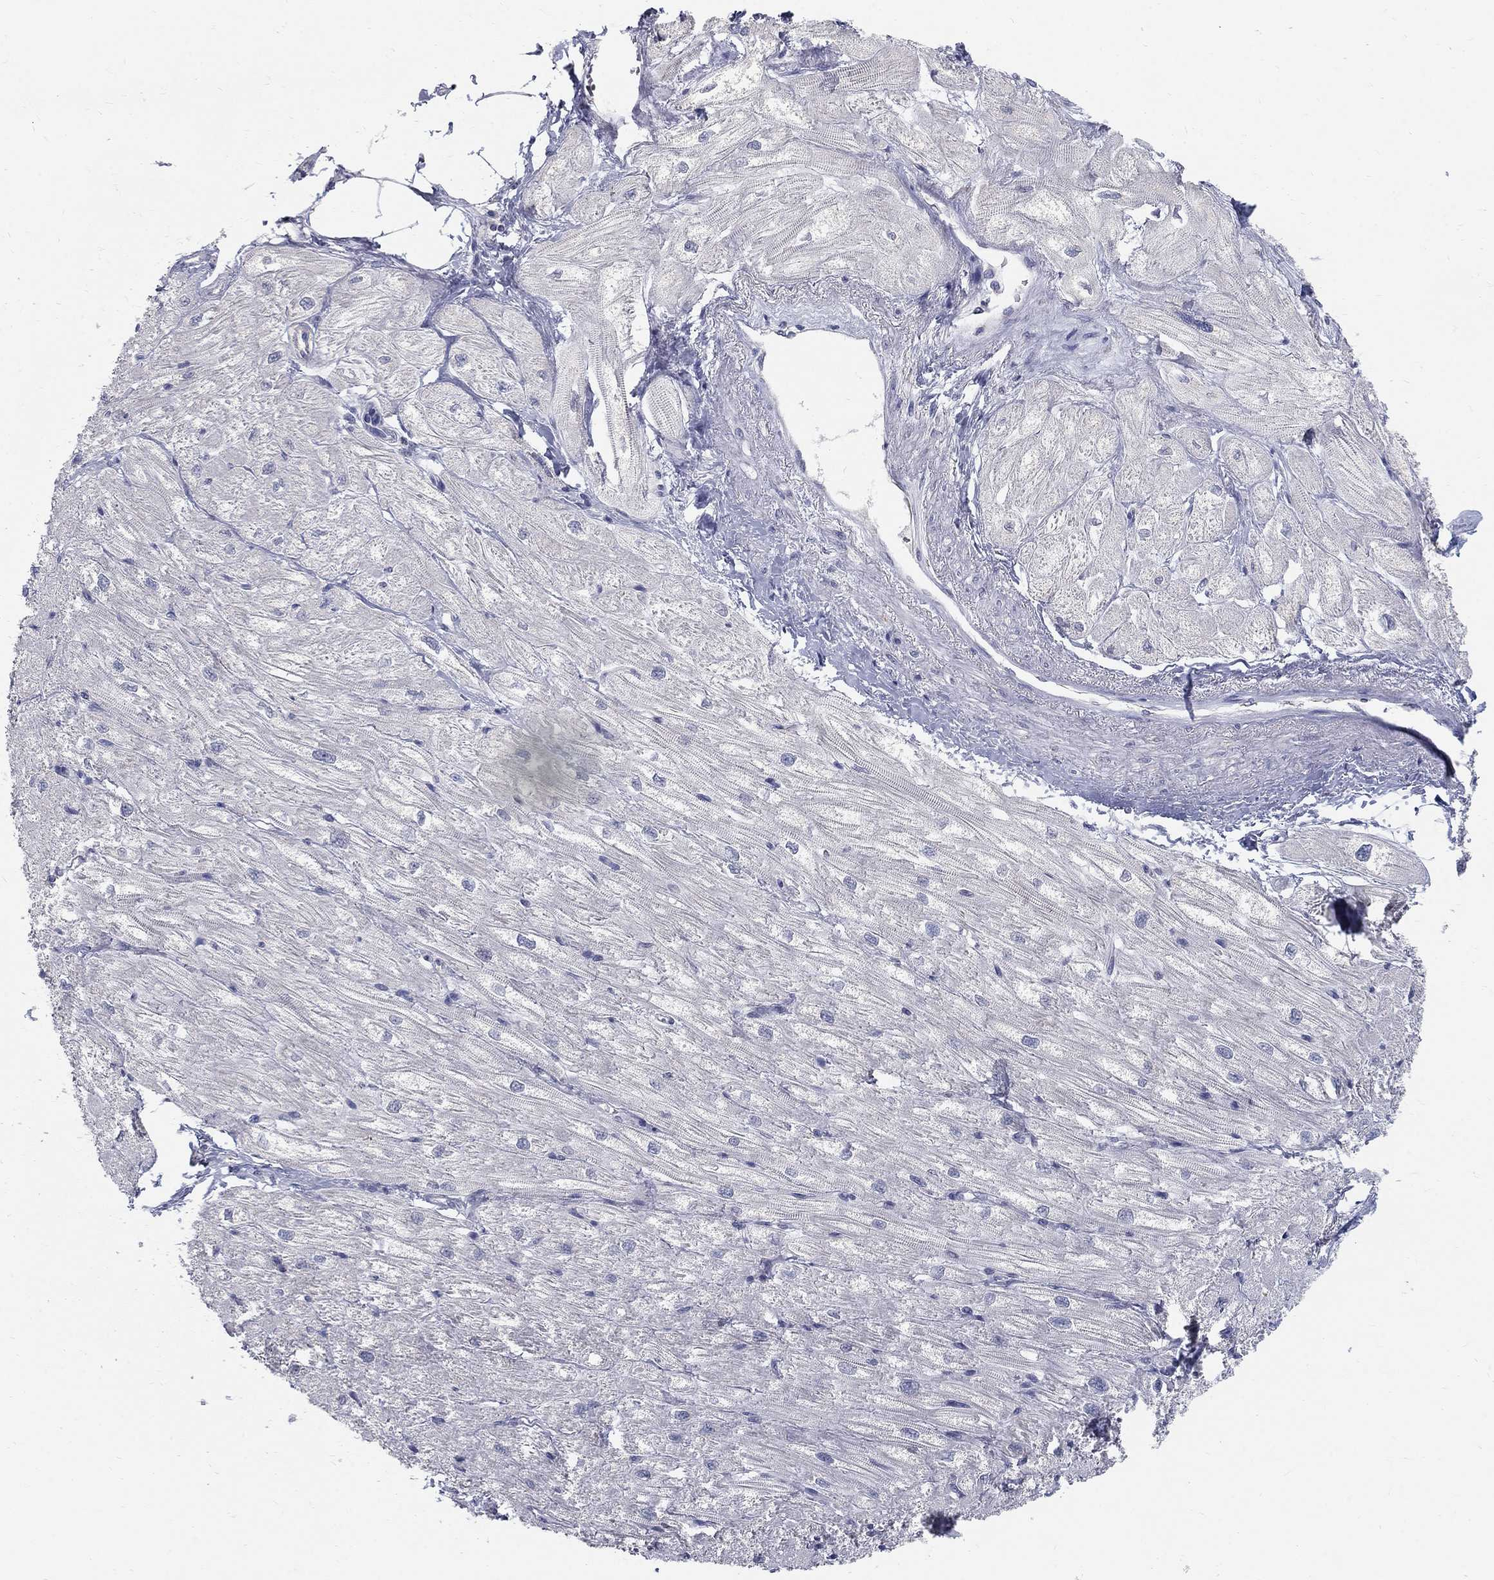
{"staining": {"intensity": "negative", "quantity": "none", "location": "none"}, "tissue": "heart muscle", "cell_type": "Cardiomyocytes", "image_type": "normal", "snomed": [{"axis": "morphology", "description": "Normal tissue, NOS"}, {"axis": "topography", "description": "Heart"}], "caption": "Immunohistochemistry micrograph of unremarkable human heart muscle stained for a protein (brown), which demonstrates no expression in cardiomyocytes. (DAB immunohistochemistry (IHC) with hematoxylin counter stain).", "gene": "PANK3", "patient": {"sex": "male", "age": 57}}